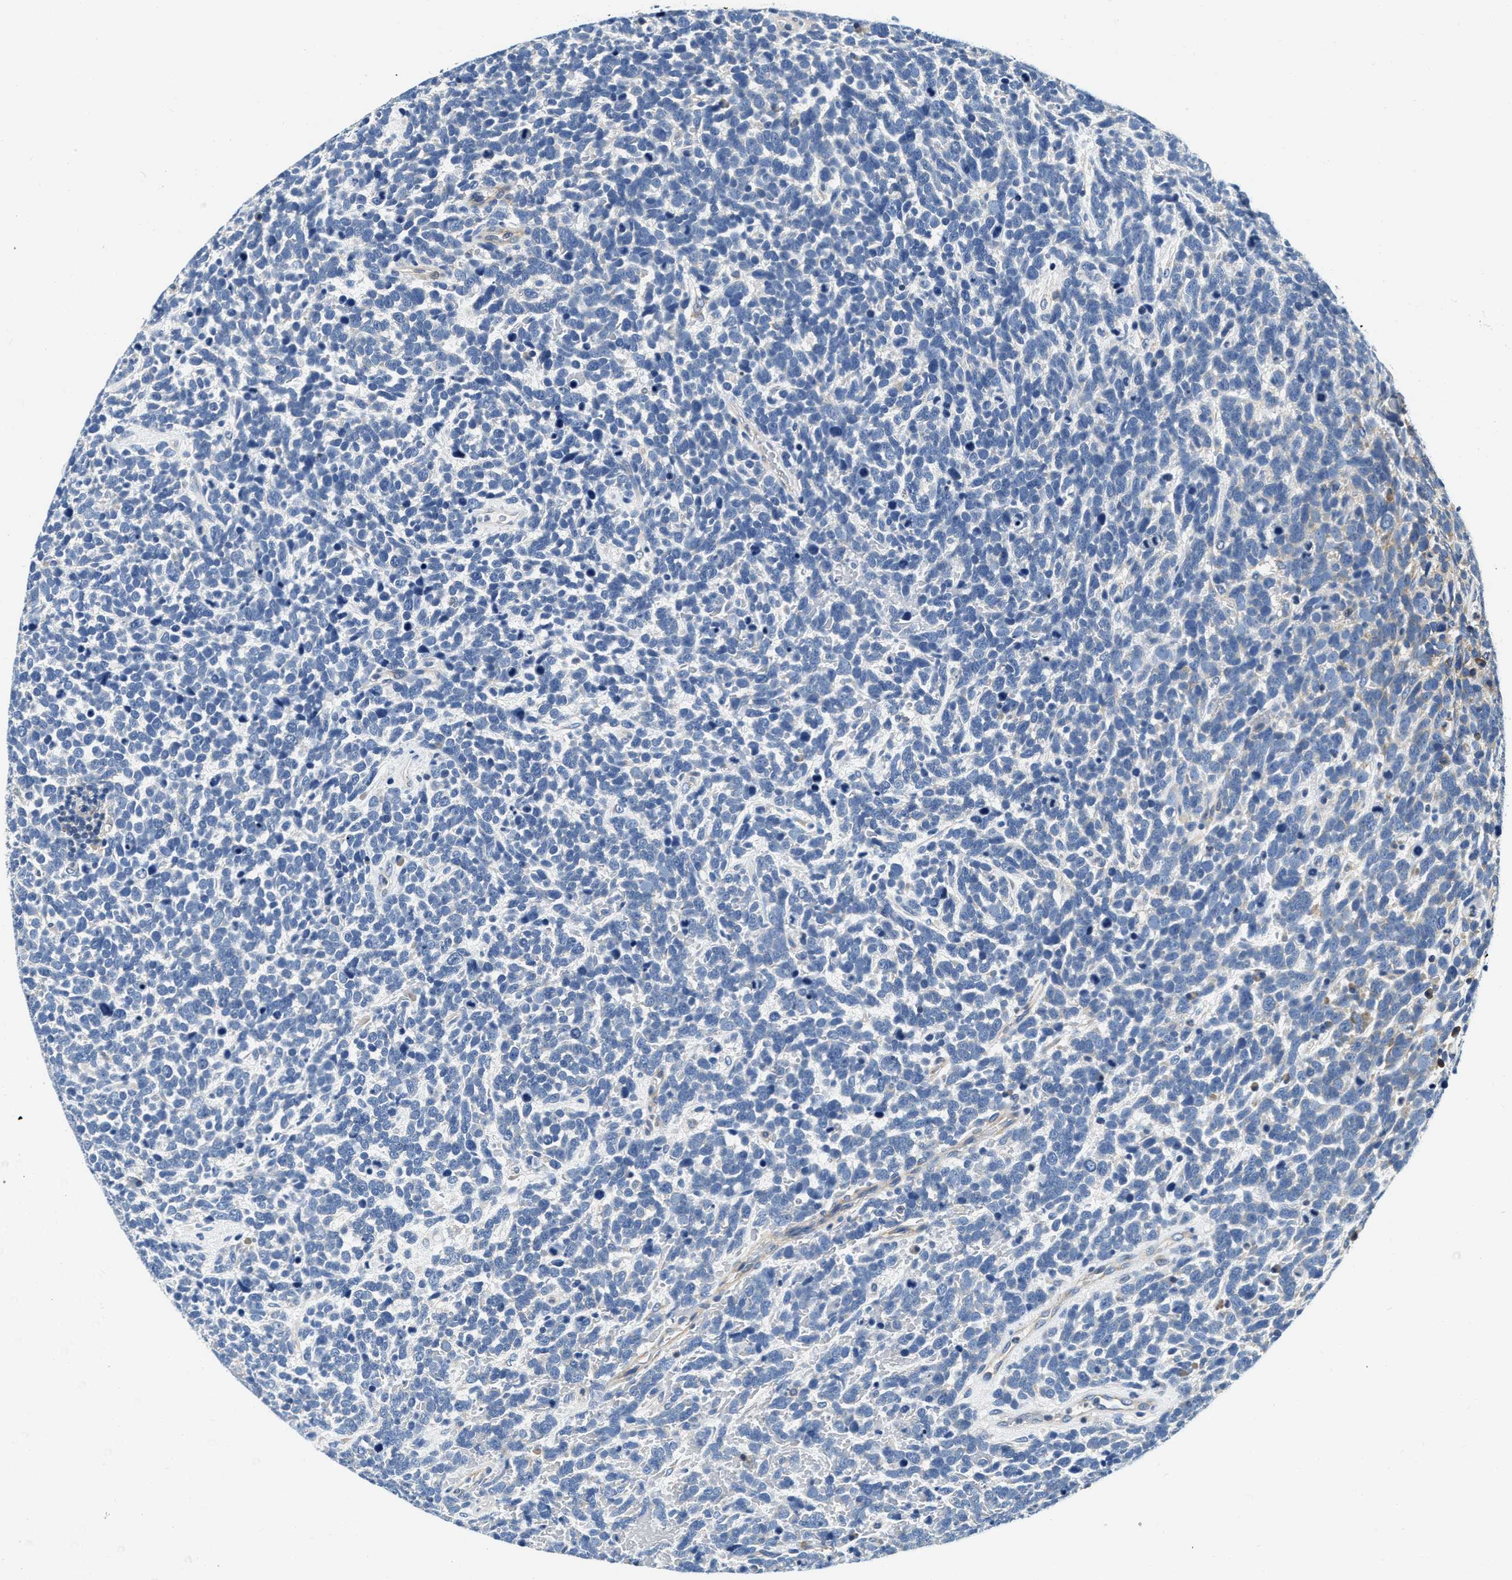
{"staining": {"intensity": "negative", "quantity": "none", "location": "none"}, "tissue": "urothelial cancer", "cell_type": "Tumor cells", "image_type": "cancer", "snomed": [{"axis": "morphology", "description": "Urothelial carcinoma, High grade"}, {"axis": "topography", "description": "Urinary bladder"}], "caption": "Protein analysis of high-grade urothelial carcinoma displays no significant expression in tumor cells. (DAB (3,3'-diaminobenzidine) immunohistochemistry (IHC) with hematoxylin counter stain).", "gene": "EIF2AK2", "patient": {"sex": "female", "age": 82}}